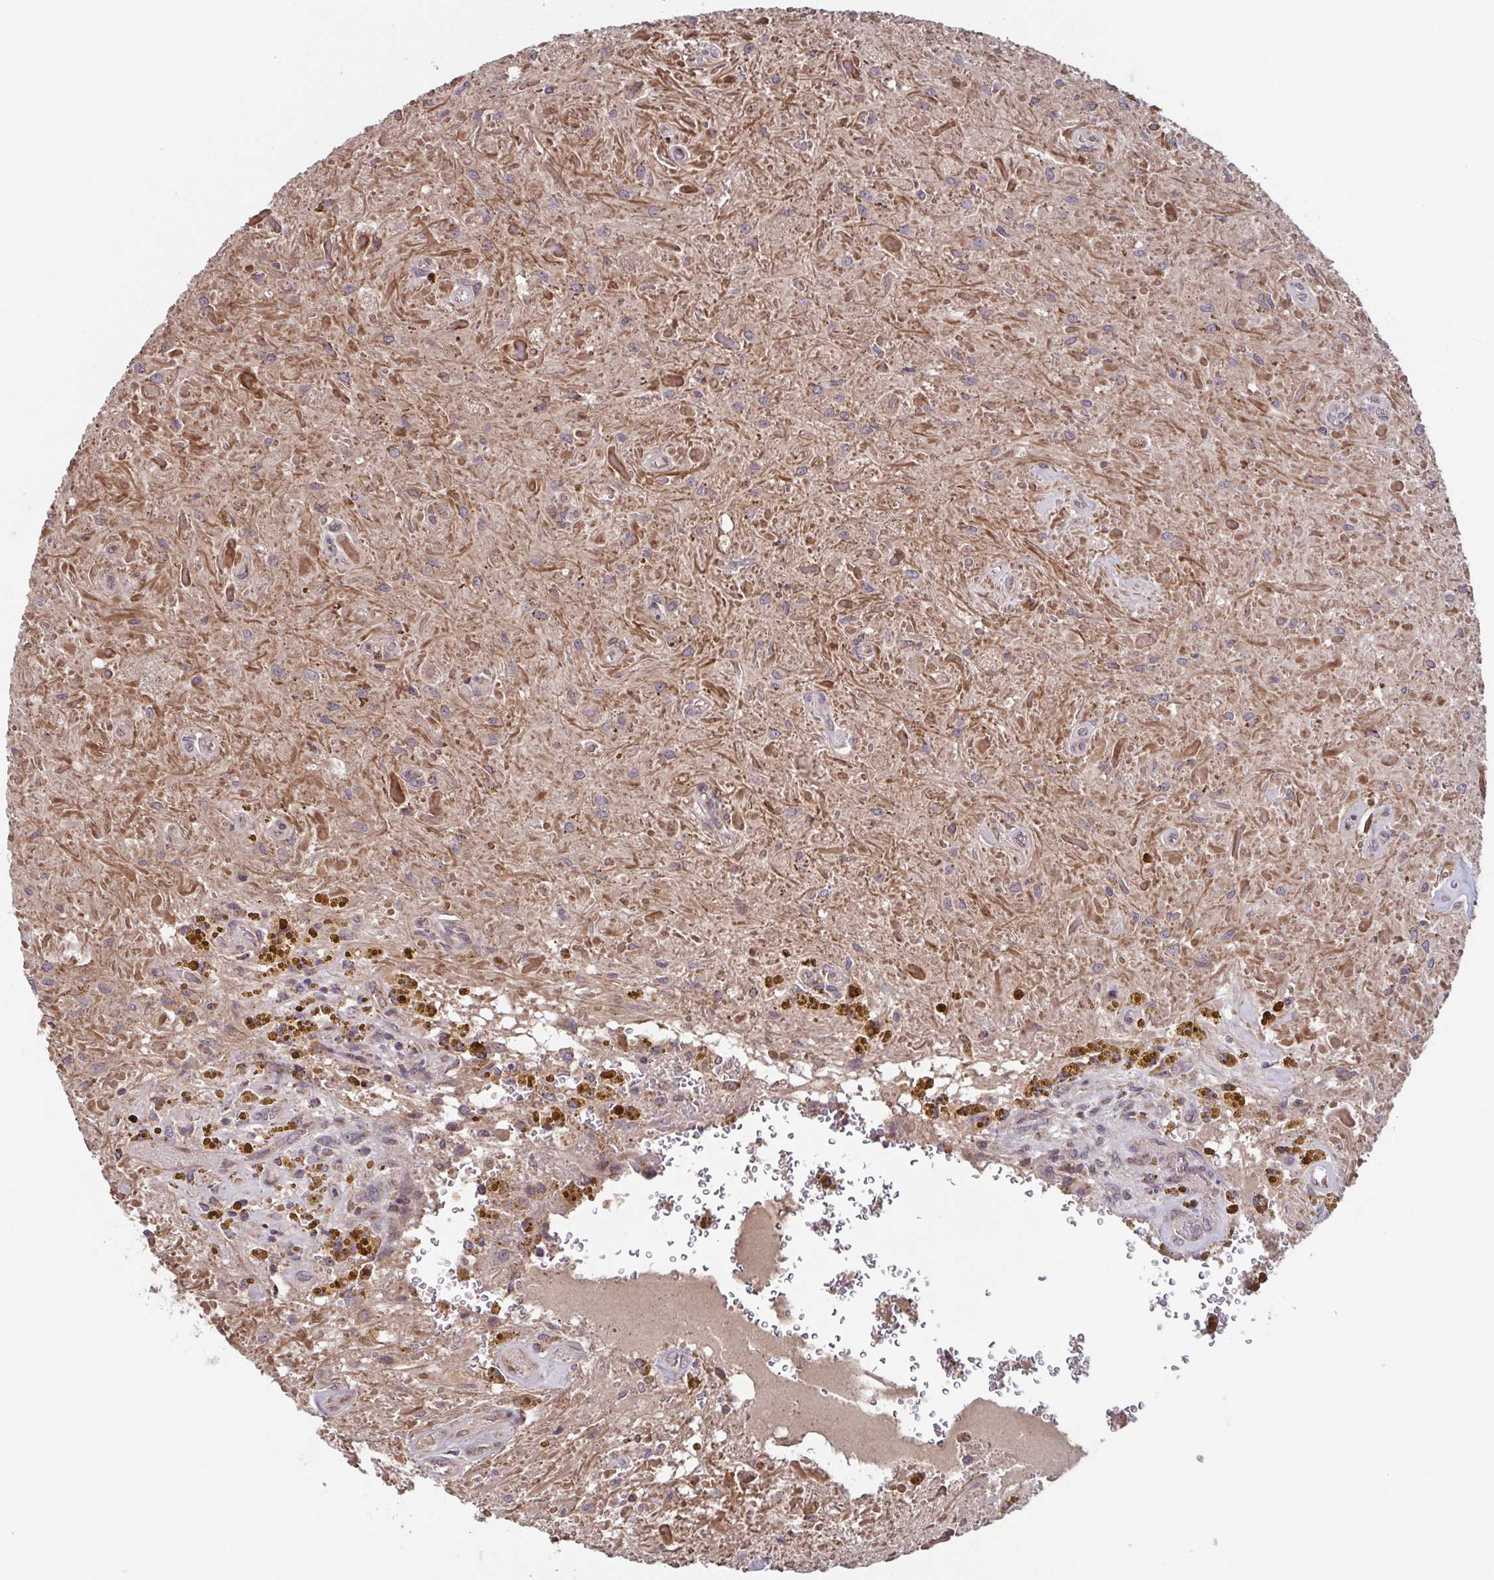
{"staining": {"intensity": "weak", "quantity": "25%-75%", "location": "cytoplasmic/membranous"}, "tissue": "glioma", "cell_type": "Tumor cells", "image_type": "cancer", "snomed": [{"axis": "morphology", "description": "Glioma, malignant, Low grade"}, {"axis": "topography", "description": "Cerebellum"}], "caption": "Glioma tissue displays weak cytoplasmic/membranous staining in approximately 25%-75% of tumor cells (DAB IHC with brightfield microscopy, high magnification).", "gene": "TTC19", "patient": {"sex": "female", "age": 14}}